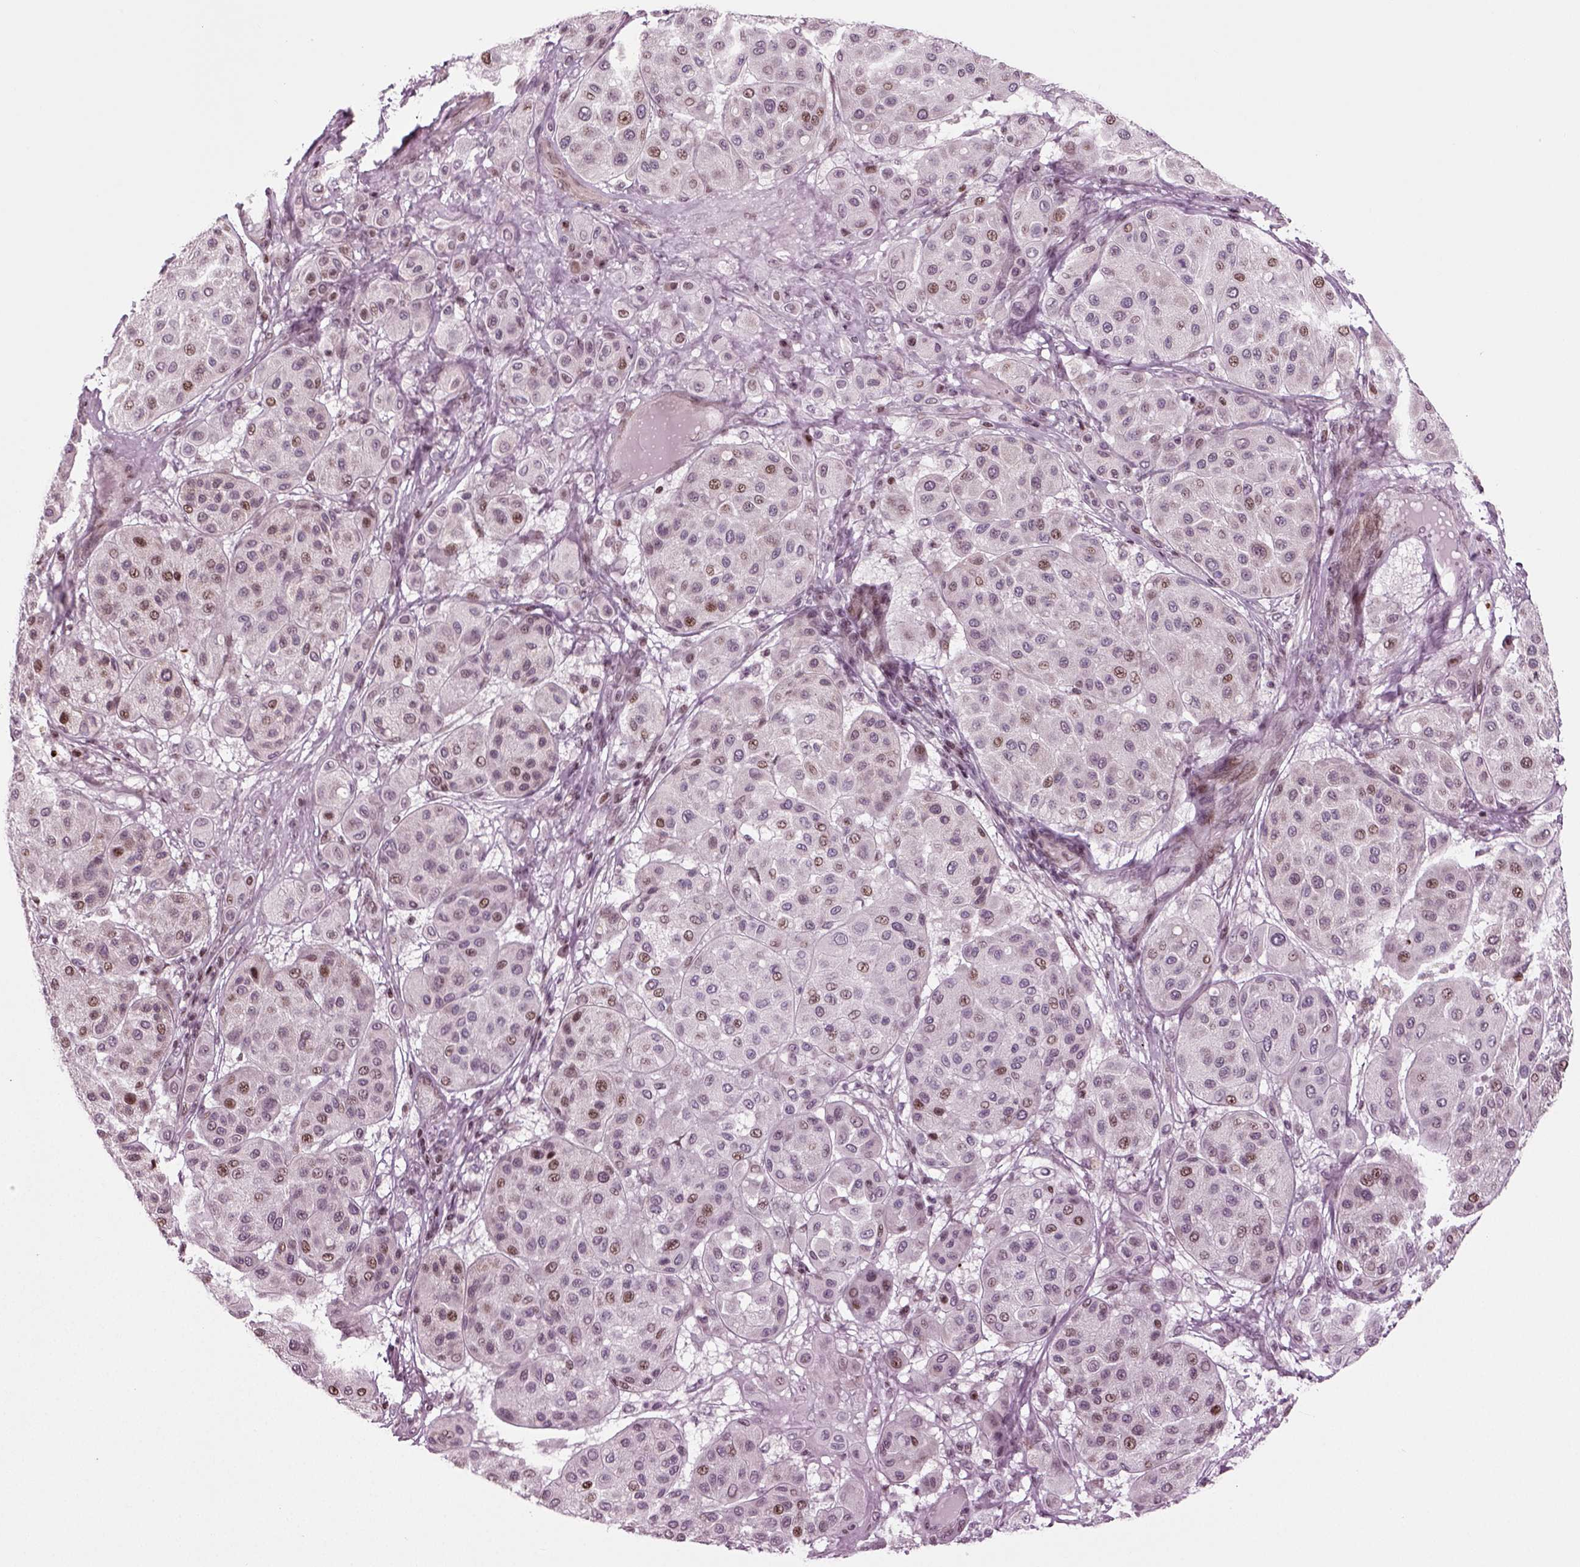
{"staining": {"intensity": "moderate", "quantity": "<25%", "location": "nuclear"}, "tissue": "melanoma", "cell_type": "Tumor cells", "image_type": "cancer", "snomed": [{"axis": "morphology", "description": "Malignant melanoma, Metastatic site"}, {"axis": "topography", "description": "Smooth muscle"}], "caption": "A photomicrograph of melanoma stained for a protein demonstrates moderate nuclear brown staining in tumor cells.", "gene": "HEYL", "patient": {"sex": "male", "age": 41}}